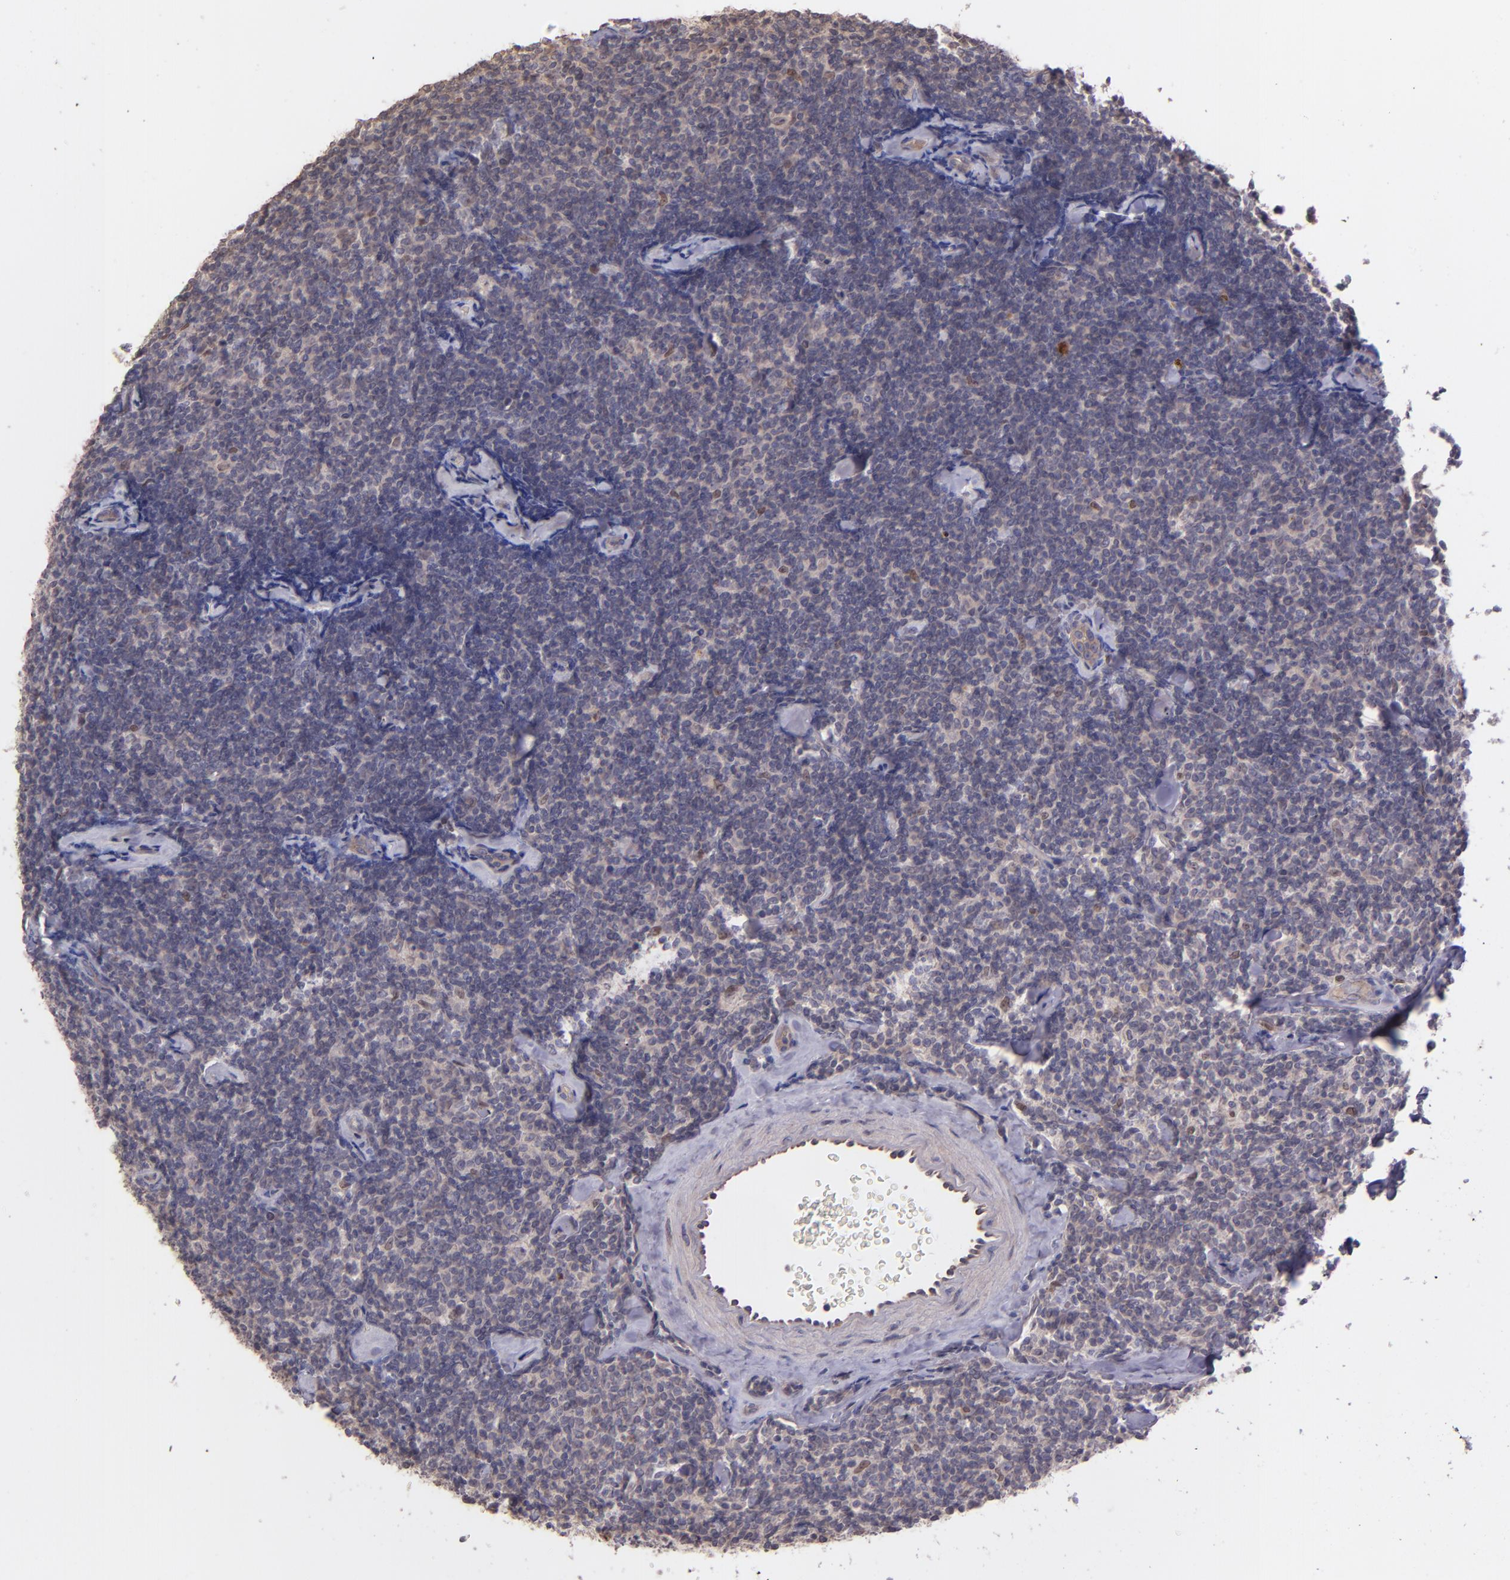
{"staining": {"intensity": "weak", "quantity": "<25%", "location": "cytoplasmic/membranous"}, "tissue": "lymphoma", "cell_type": "Tumor cells", "image_type": "cancer", "snomed": [{"axis": "morphology", "description": "Malignant lymphoma, non-Hodgkin's type, Low grade"}, {"axis": "topography", "description": "Lymph node"}], "caption": "This is an immunohistochemistry histopathology image of human lymphoma. There is no positivity in tumor cells.", "gene": "NUP62CL", "patient": {"sex": "female", "age": 56}}